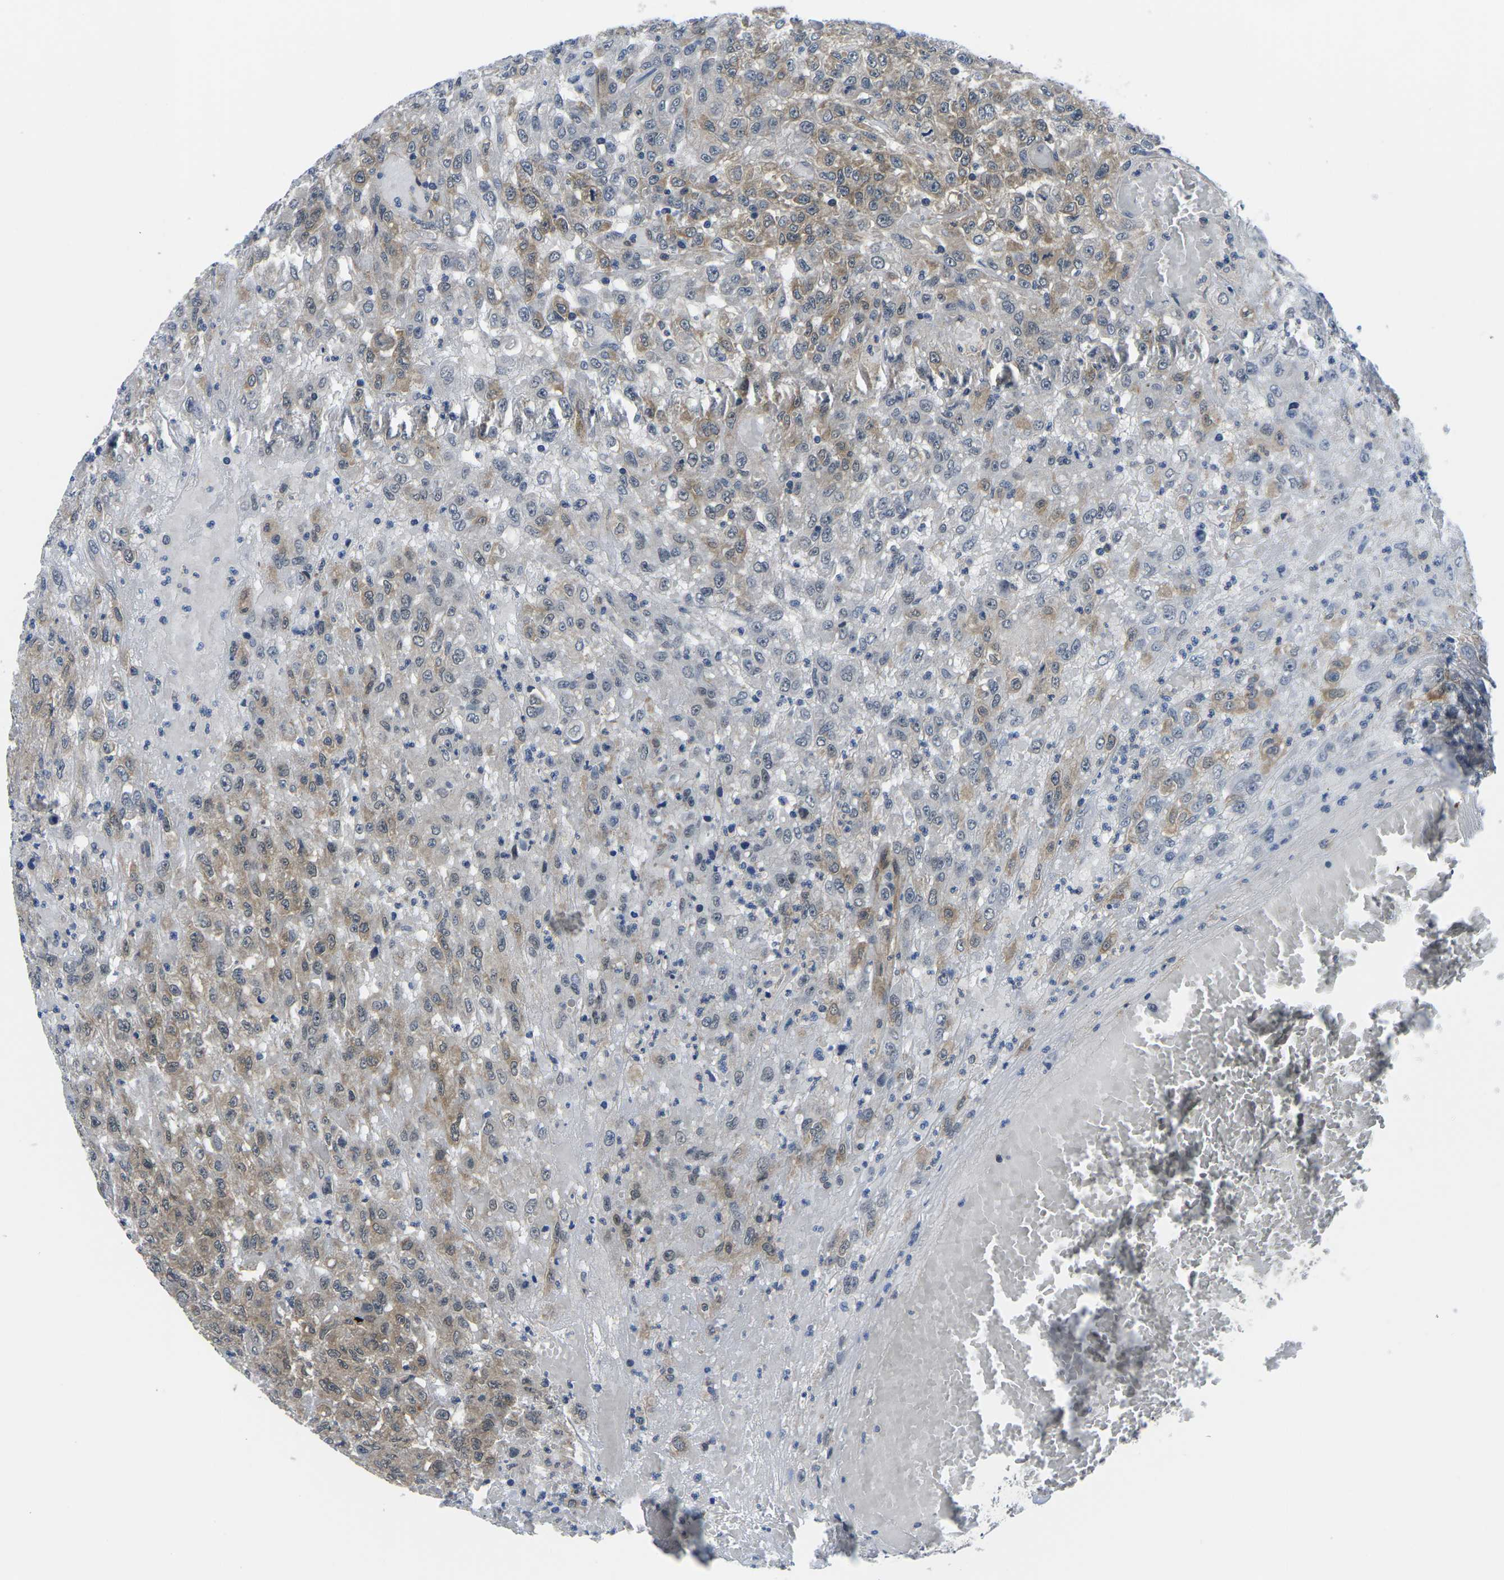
{"staining": {"intensity": "moderate", "quantity": ">75%", "location": "cytoplasmic/membranous"}, "tissue": "urothelial cancer", "cell_type": "Tumor cells", "image_type": "cancer", "snomed": [{"axis": "morphology", "description": "Urothelial carcinoma, High grade"}, {"axis": "topography", "description": "Urinary bladder"}], "caption": "Urothelial cancer stained with a protein marker demonstrates moderate staining in tumor cells.", "gene": "GSK3B", "patient": {"sex": "male", "age": 46}}